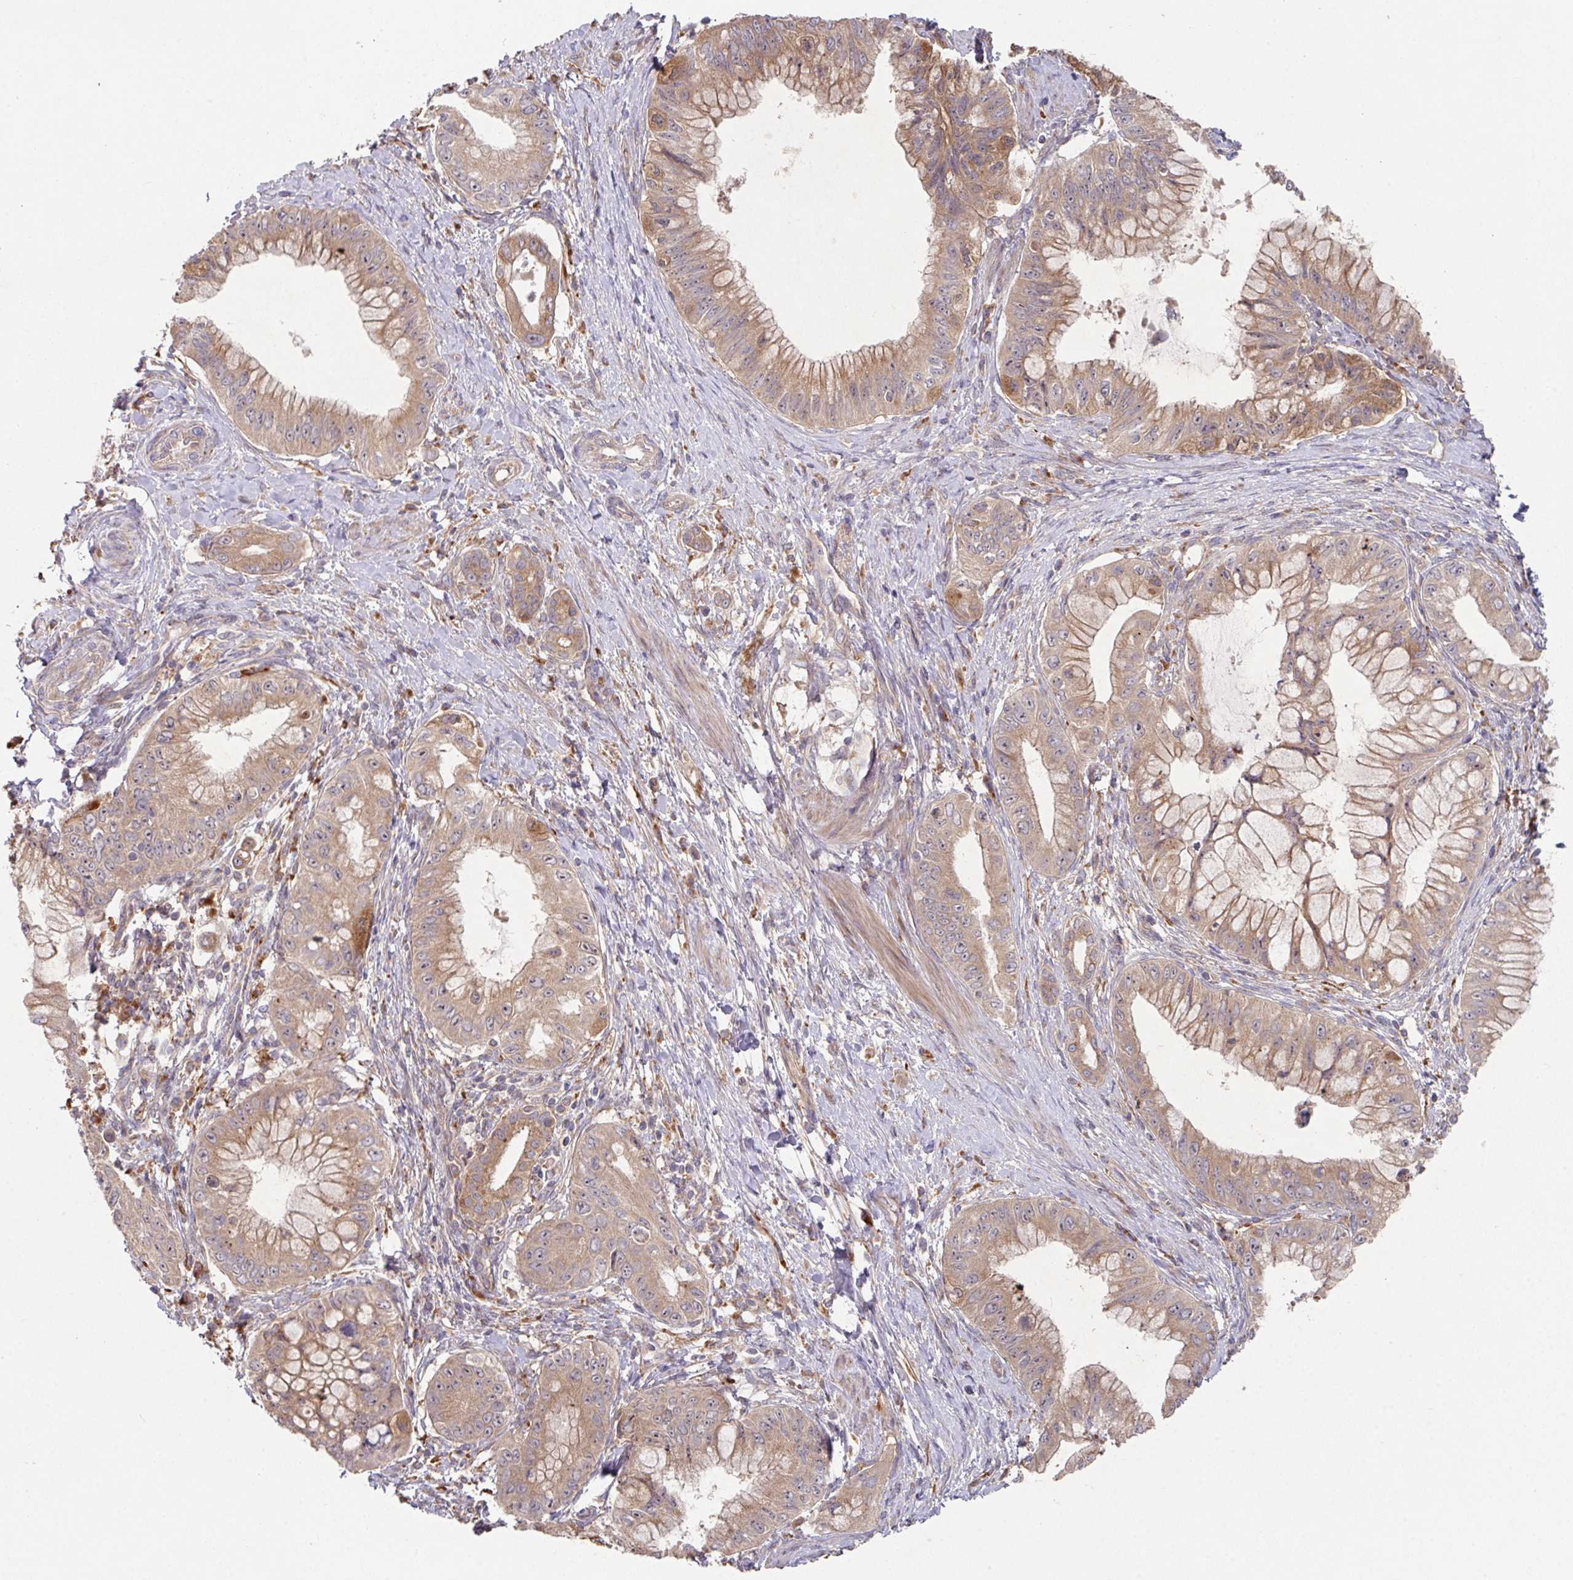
{"staining": {"intensity": "moderate", "quantity": ">75%", "location": "cytoplasmic/membranous"}, "tissue": "pancreatic cancer", "cell_type": "Tumor cells", "image_type": "cancer", "snomed": [{"axis": "morphology", "description": "Adenocarcinoma, NOS"}, {"axis": "topography", "description": "Pancreas"}], "caption": "IHC micrograph of human pancreatic cancer (adenocarcinoma) stained for a protein (brown), which reveals medium levels of moderate cytoplasmic/membranous positivity in about >75% of tumor cells.", "gene": "TRIM14", "patient": {"sex": "male", "age": 48}}